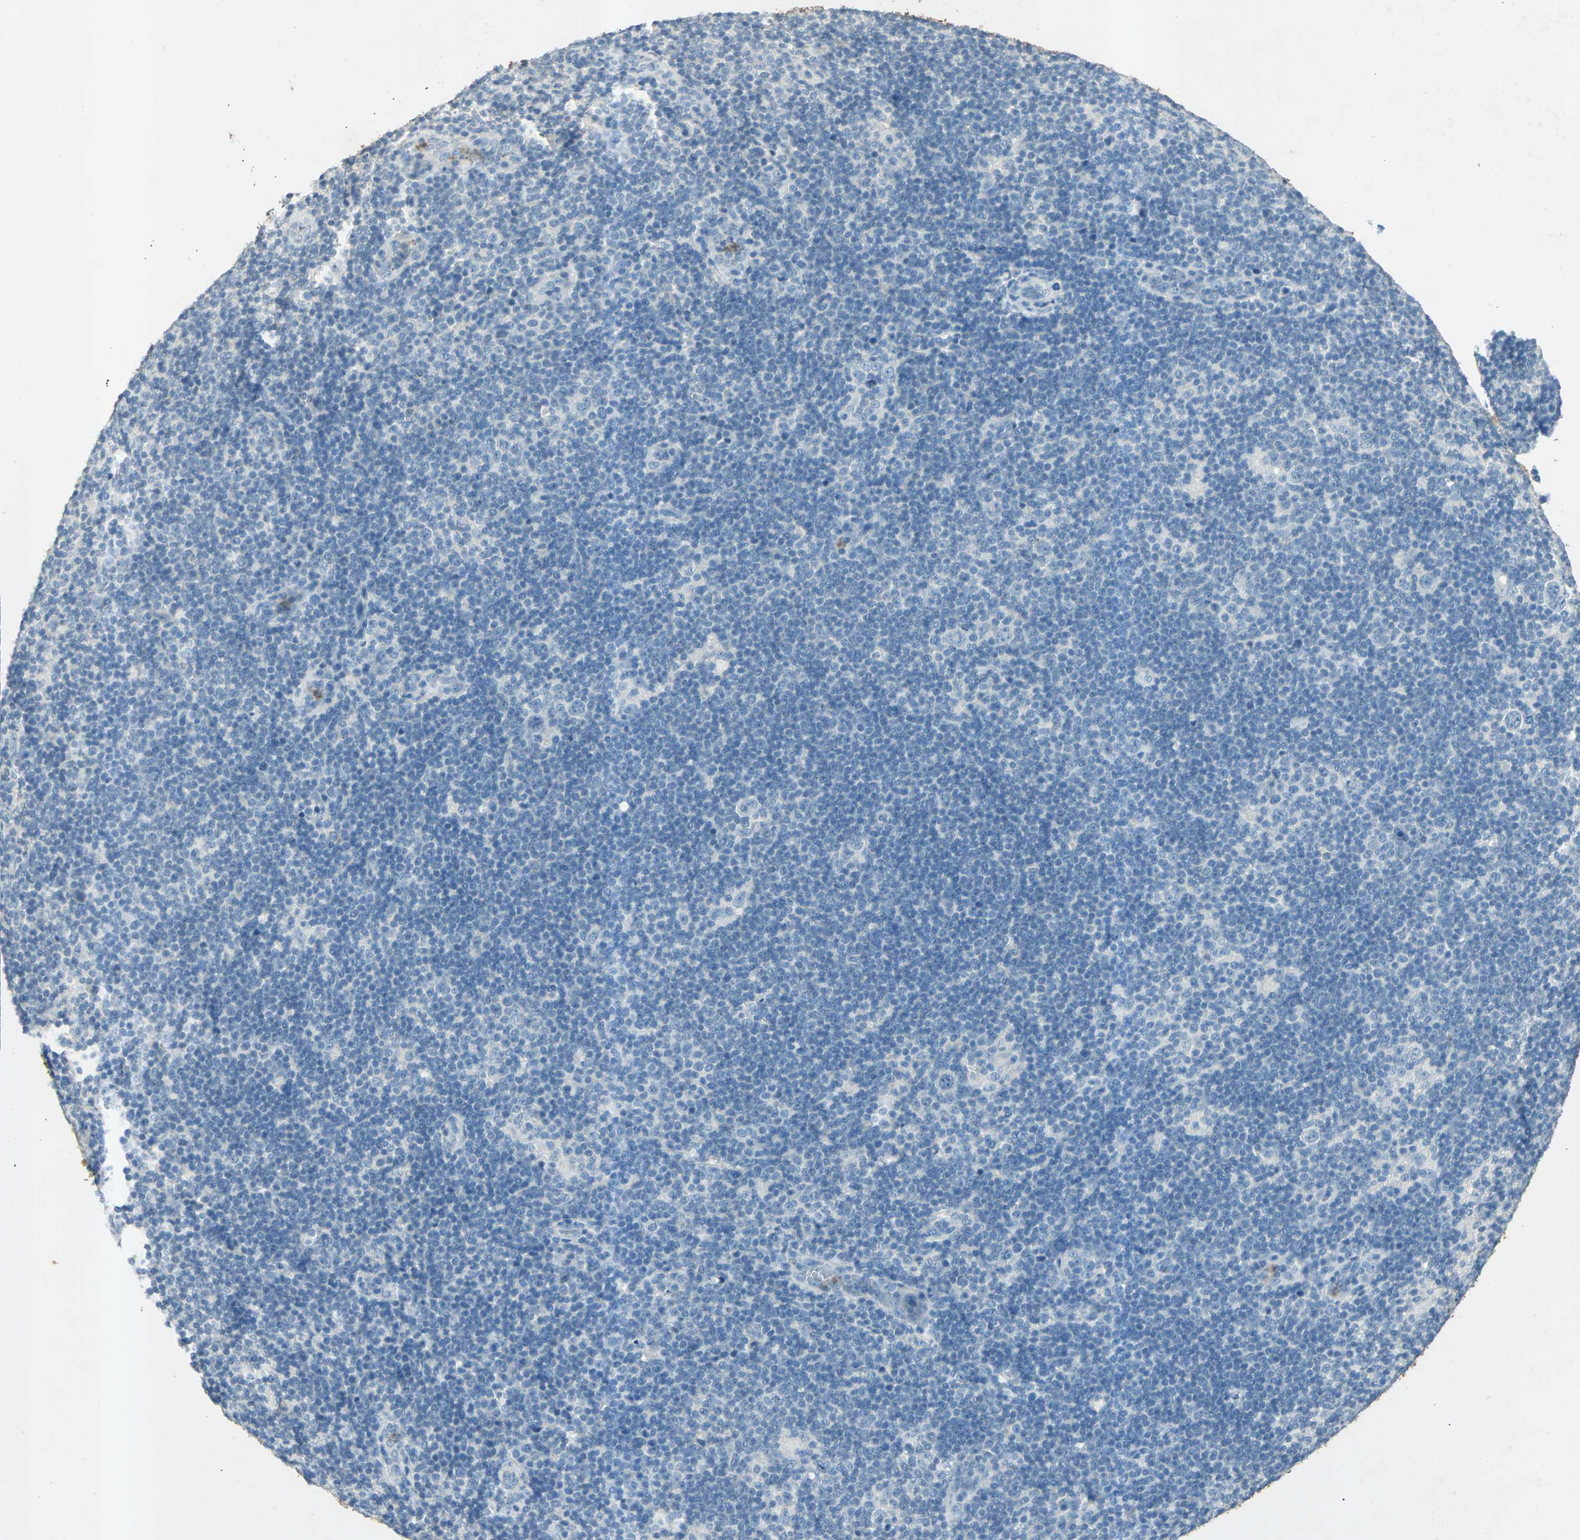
{"staining": {"intensity": "negative", "quantity": "none", "location": "none"}, "tissue": "lymphoma", "cell_type": "Tumor cells", "image_type": "cancer", "snomed": [{"axis": "morphology", "description": "Hodgkin's disease, NOS"}, {"axis": "topography", "description": "Lymph node"}], "caption": "Immunohistochemical staining of human Hodgkin's disease exhibits no significant positivity in tumor cells. Nuclei are stained in blue.", "gene": "CAMK2B", "patient": {"sex": "female", "age": 57}}